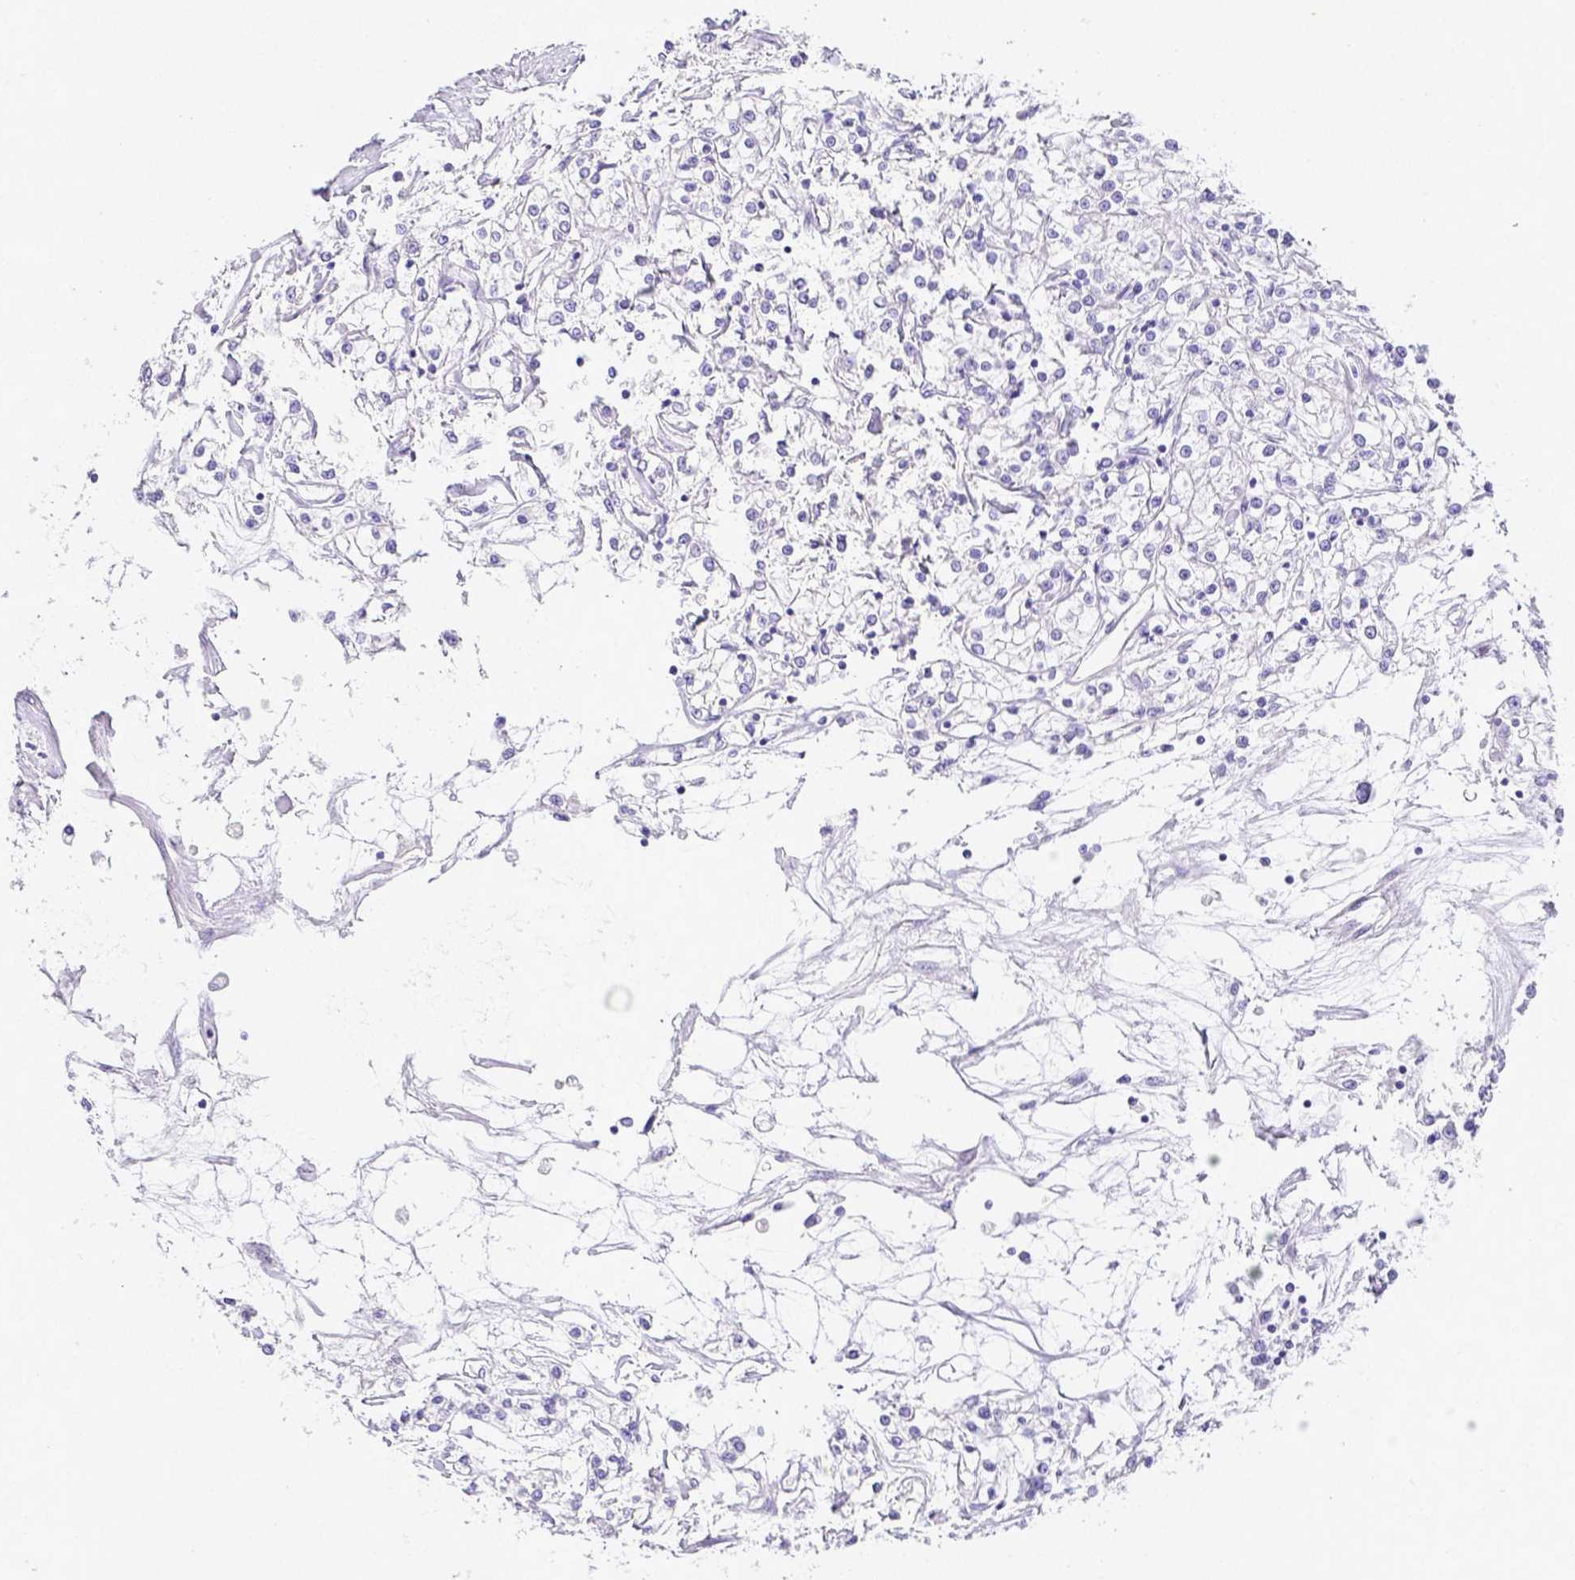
{"staining": {"intensity": "negative", "quantity": "none", "location": "none"}, "tissue": "renal cancer", "cell_type": "Tumor cells", "image_type": "cancer", "snomed": [{"axis": "morphology", "description": "Adenocarcinoma, NOS"}, {"axis": "topography", "description": "Kidney"}], "caption": "The immunohistochemistry histopathology image has no significant expression in tumor cells of renal adenocarcinoma tissue. The staining was performed using DAB (3,3'-diaminobenzidine) to visualize the protein expression in brown, while the nuclei were stained in blue with hematoxylin (Magnification: 20x).", "gene": "ARHGAP36", "patient": {"sex": "female", "age": 59}}